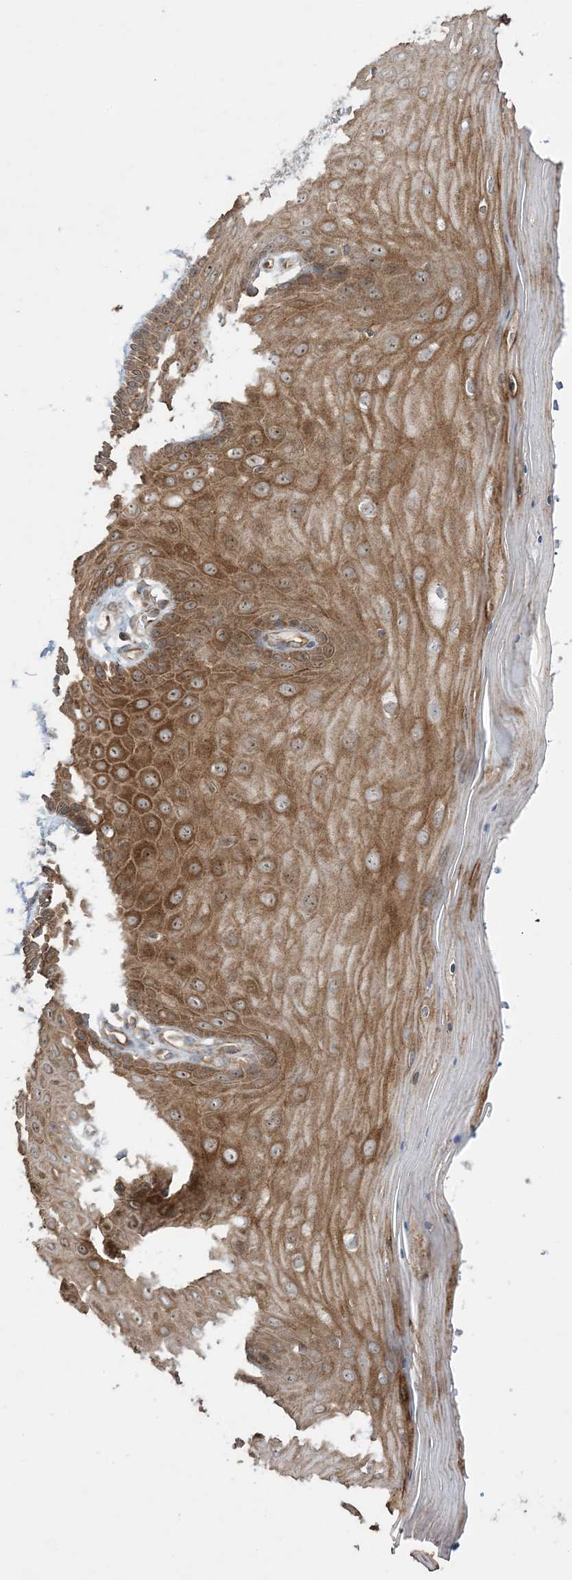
{"staining": {"intensity": "moderate", "quantity": ">75%", "location": "cytoplasmic/membranous"}, "tissue": "cervix", "cell_type": "Glandular cells", "image_type": "normal", "snomed": [{"axis": "morphology", "description": "Normal tissue, NOS"}, {"axis": "topography", "description": "Cervix"}], "caption": "Cervix stained with DAB (3,3'-diaminobenzidine) IHC displays medium levels of moderate cytoplasmic/membranous expression in about >75% of glandular cells. Using DAB (brown) and hematoxylin (blue) stains, captured at high magnification using brightfield microscopy.", "gene": "SOGA3", "patient": {"sex": "female", "age": 55}}